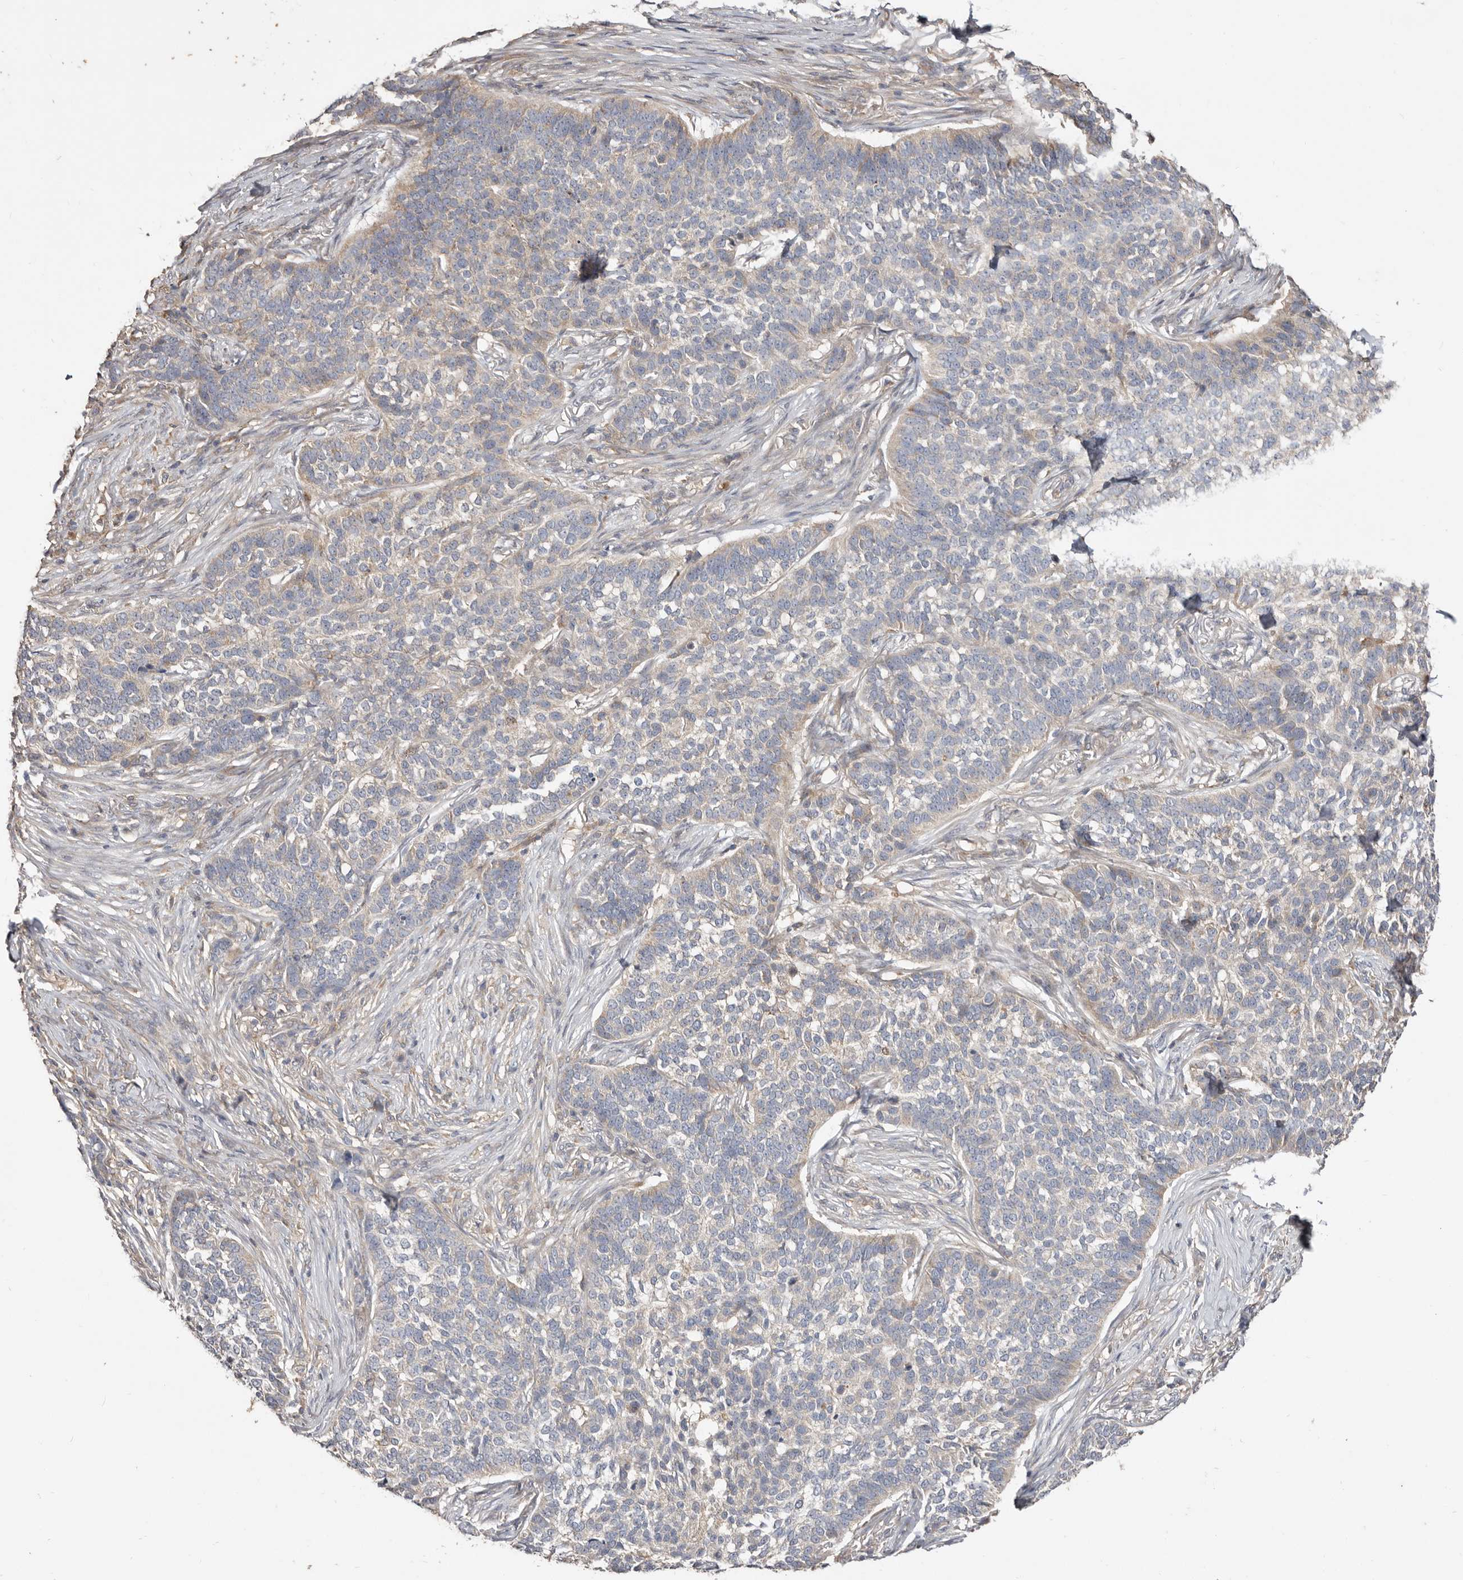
{"staining": {"intensity": "weak", "quantity": "<25%", "location": "cytoplasmic/membranous"}, "tissue": "skin cancer", "cell_type": "Tumor cells", "image_type": "cancer", "snomed": [{"axis": "morphology", "description": "Basal cell carcinoma"}, {"axis": "topography", "description": "Skin"}], "caption": "High magnification brightfield microscopy of basal cell carcinoma (skin) stained with DAB (brown) and counterstained with hematoxylin (blue): tumor cells show no significant staining.", "gene": "LRRC25", "patient": {"sex": "male", "age": 85}}